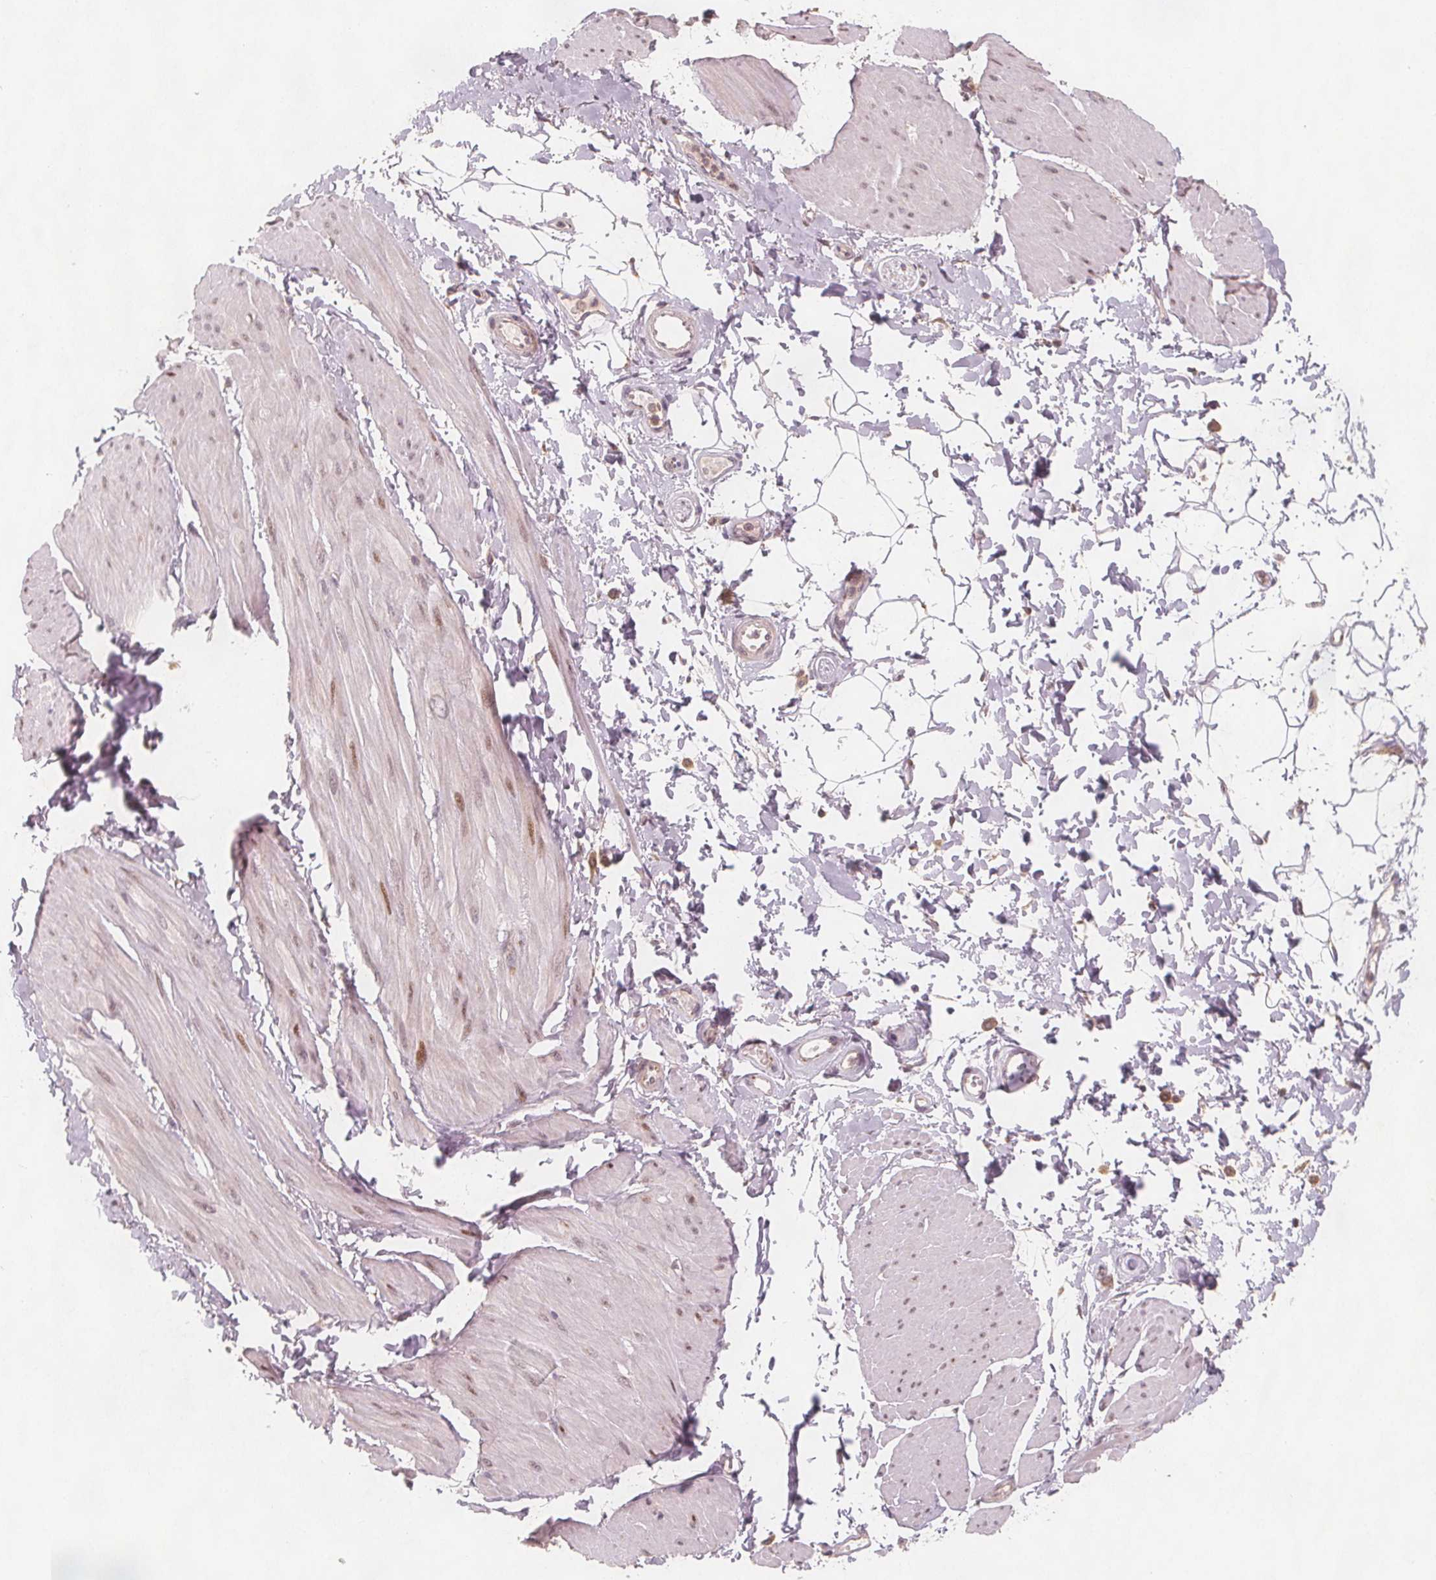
{"staining": {"intensity": "negative", "quantity": "none", "location": "none"}, "tissue": "adipose tissue", "cell_type": "Adipocytes", "image_type": "normal", "snomed": [{"axis": "morphology", "description": "Normal tissue, NOS"}, {"axis": "topography", "description": "Smooth muscle"}, {"axis": "topography", "description": "Peripheral nerve tissue"}], "caption": "Histopathology image shows no protein expression in adipocytes of normal adipose tissue. Nuclei are stained in blue.", "gene": "NCSTN", "patient": {"sex": "male", "age": 58}}